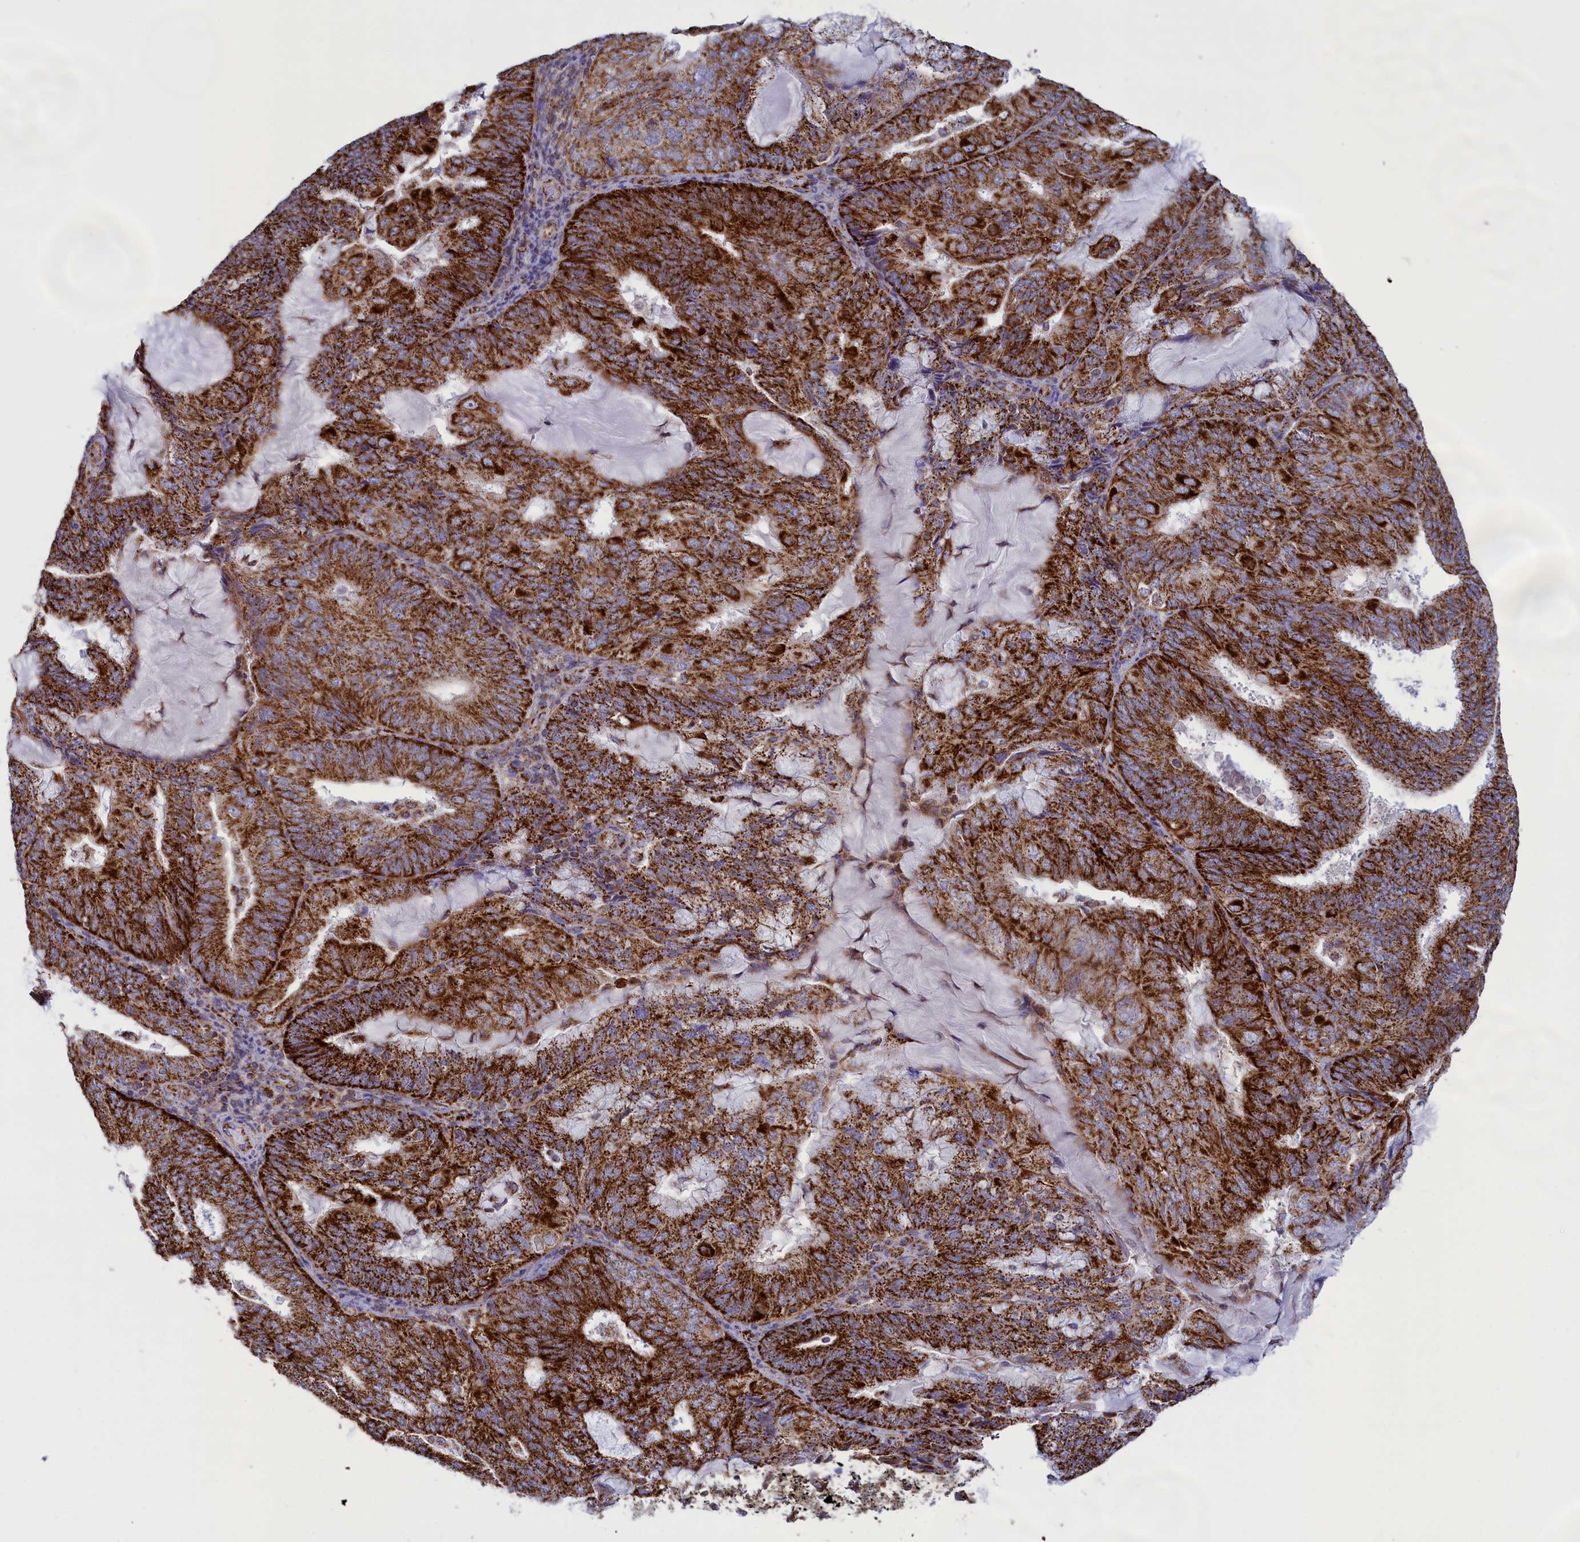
{"staining": {"intensity": "strong", "quantity": ">75%", "location": "cytoplasmic/membranous"}, "tissue": "endometrial cancer", "cell_type": "Tumor cells", "image_type": "cancer", "snomed": [{"axis": "morphology", "description": "Adenocarcinoma, NOS"}, {"axis": "topography", "description": "Endometrium"}], "caption": "Immunohistochemical staining of human endometrial adenocarcinoma shows strong cytoplasmic/membranous protein positivity in approximately >75% of tumor cells.", "gene": "ISOC2", "patient": {"sex": "female", "age": 81}}